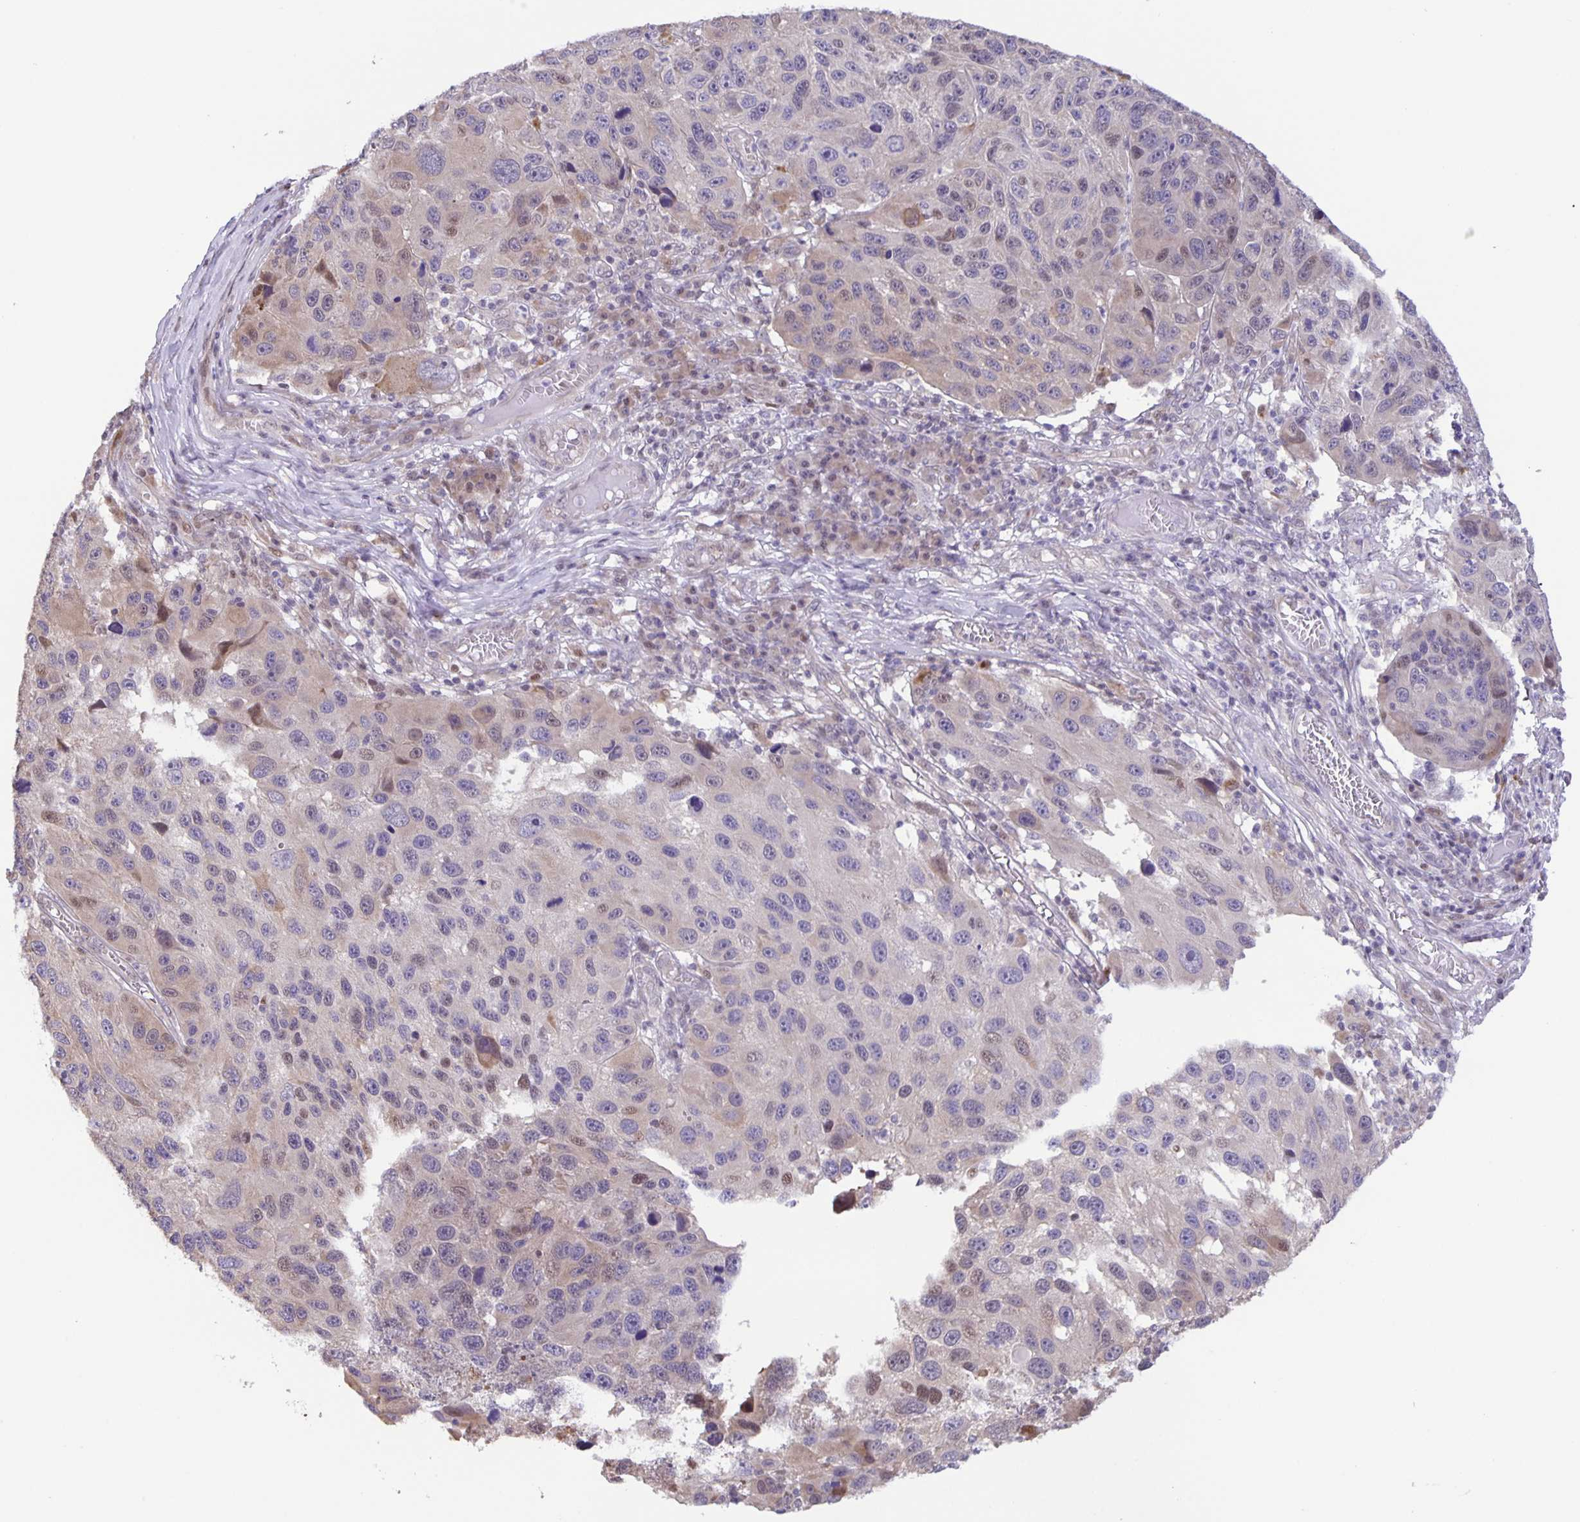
{"staining": {"intensity": "weak", "quantity": "<25%", "location": "cytoplasmic/membranous"}, "tissue": "melanoma", "cell_type": "Tumor cells", "image_type": "cancer", "snomed": [{"axis": "morphology", "description": "Malignant melanoma, NOS"}, {"axis": "topography", "description": "Skin"}], "caption": "Immunohistochemical staining of human malignant melanoma shows no significant expression in tumor cells.", "gene": "MAPK12", "patient": {"sex": "male", "age": 53}}